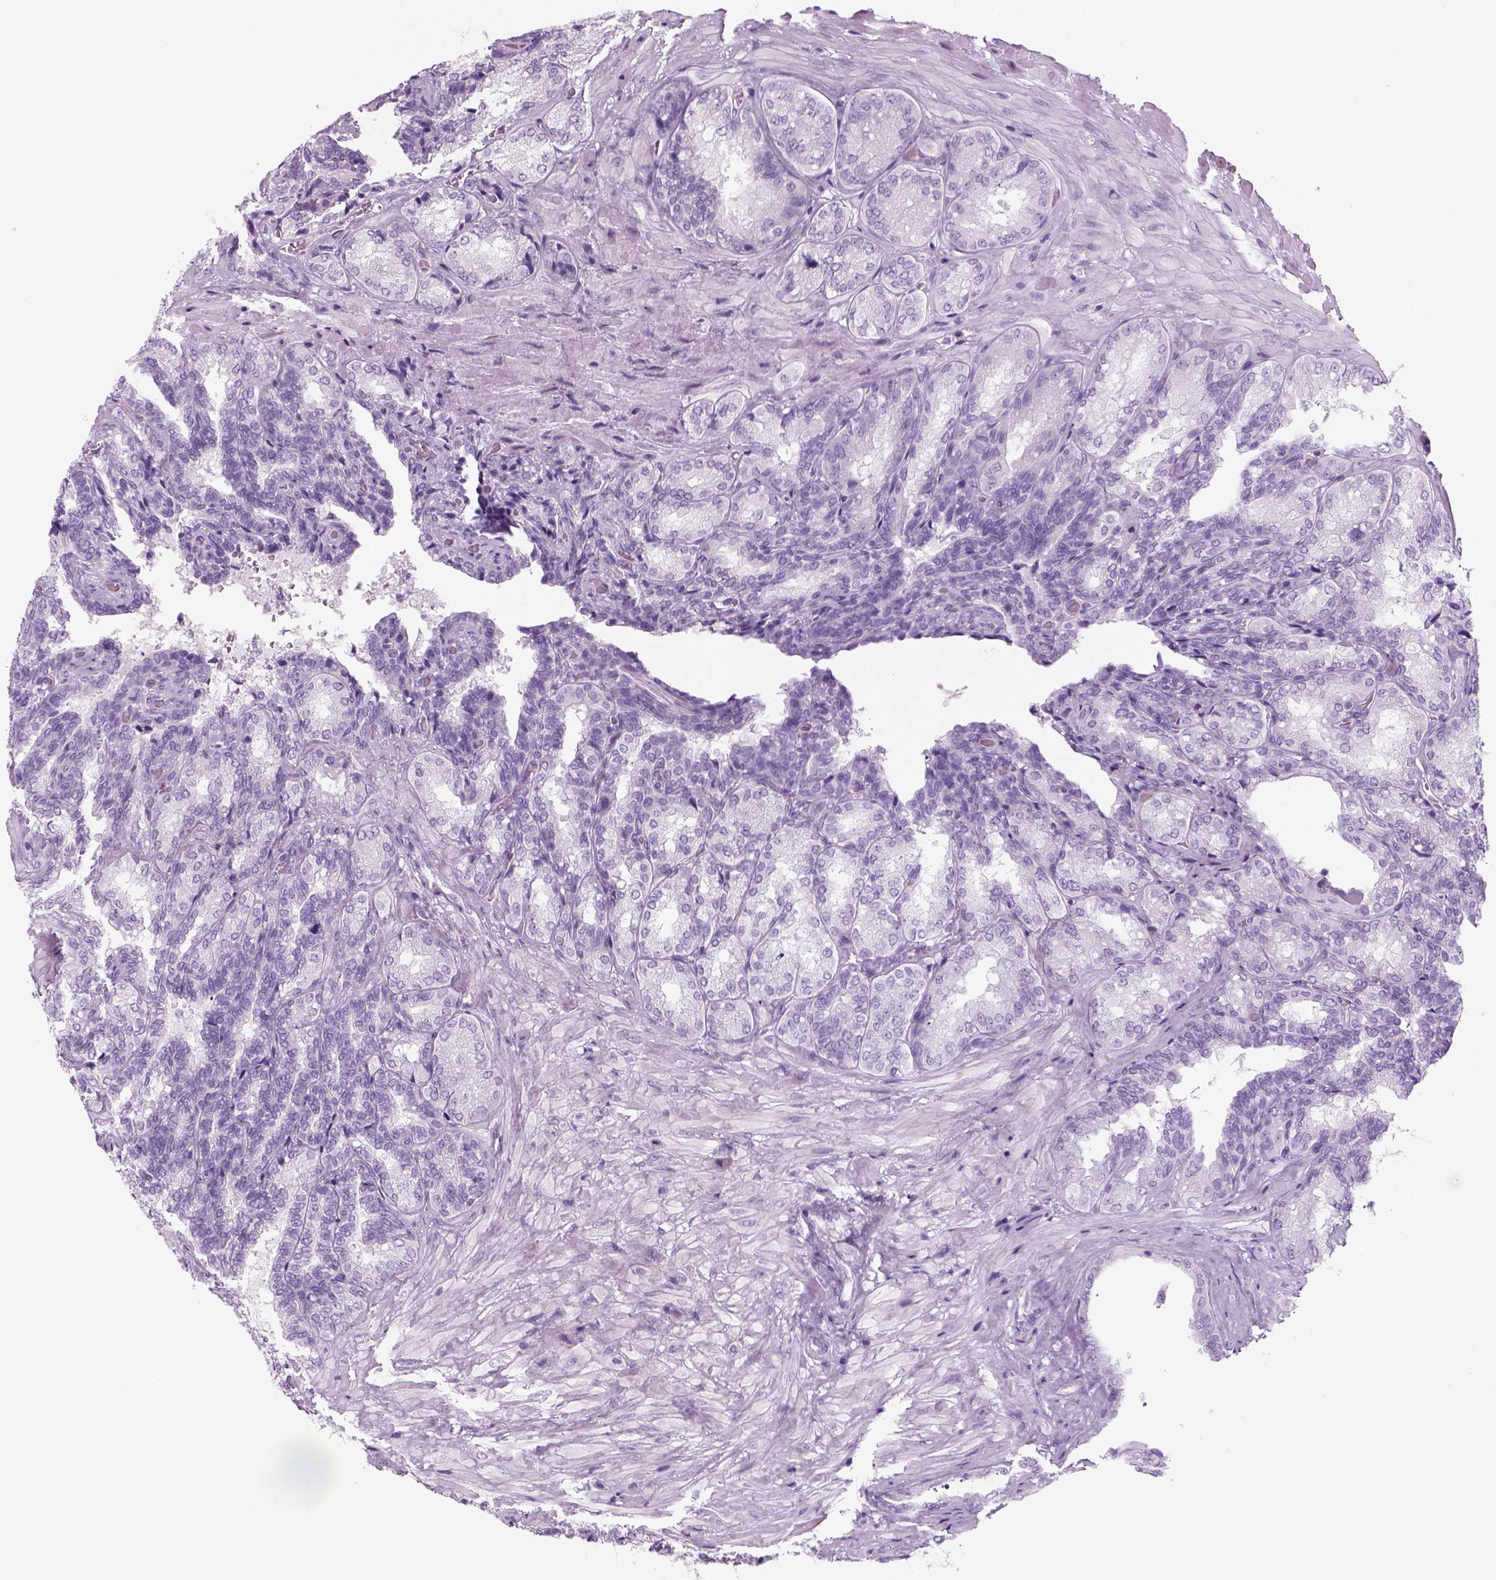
{"staining": {"intensity": "negative", "quantity": "none", "location": "none"}, "tissue": "seminal vesicle", "cell_type": "Glandular cells", "image_type": "normal", "snomed": [{"axis": "morphology", "description": "Normal tissue, NOS"}, {"axis": "topography", "description": "Seminal veicle"}], "caption": "Histopathology image shows no significant protein positivity in glandular cells of benign seminal vesicle. (DAB (3,3'-diaminobenzidine) immunohistochemistry (IHC), high magnification).", "gene": "KRTAP11", "patient": {"sex": "male", "age": 68}}